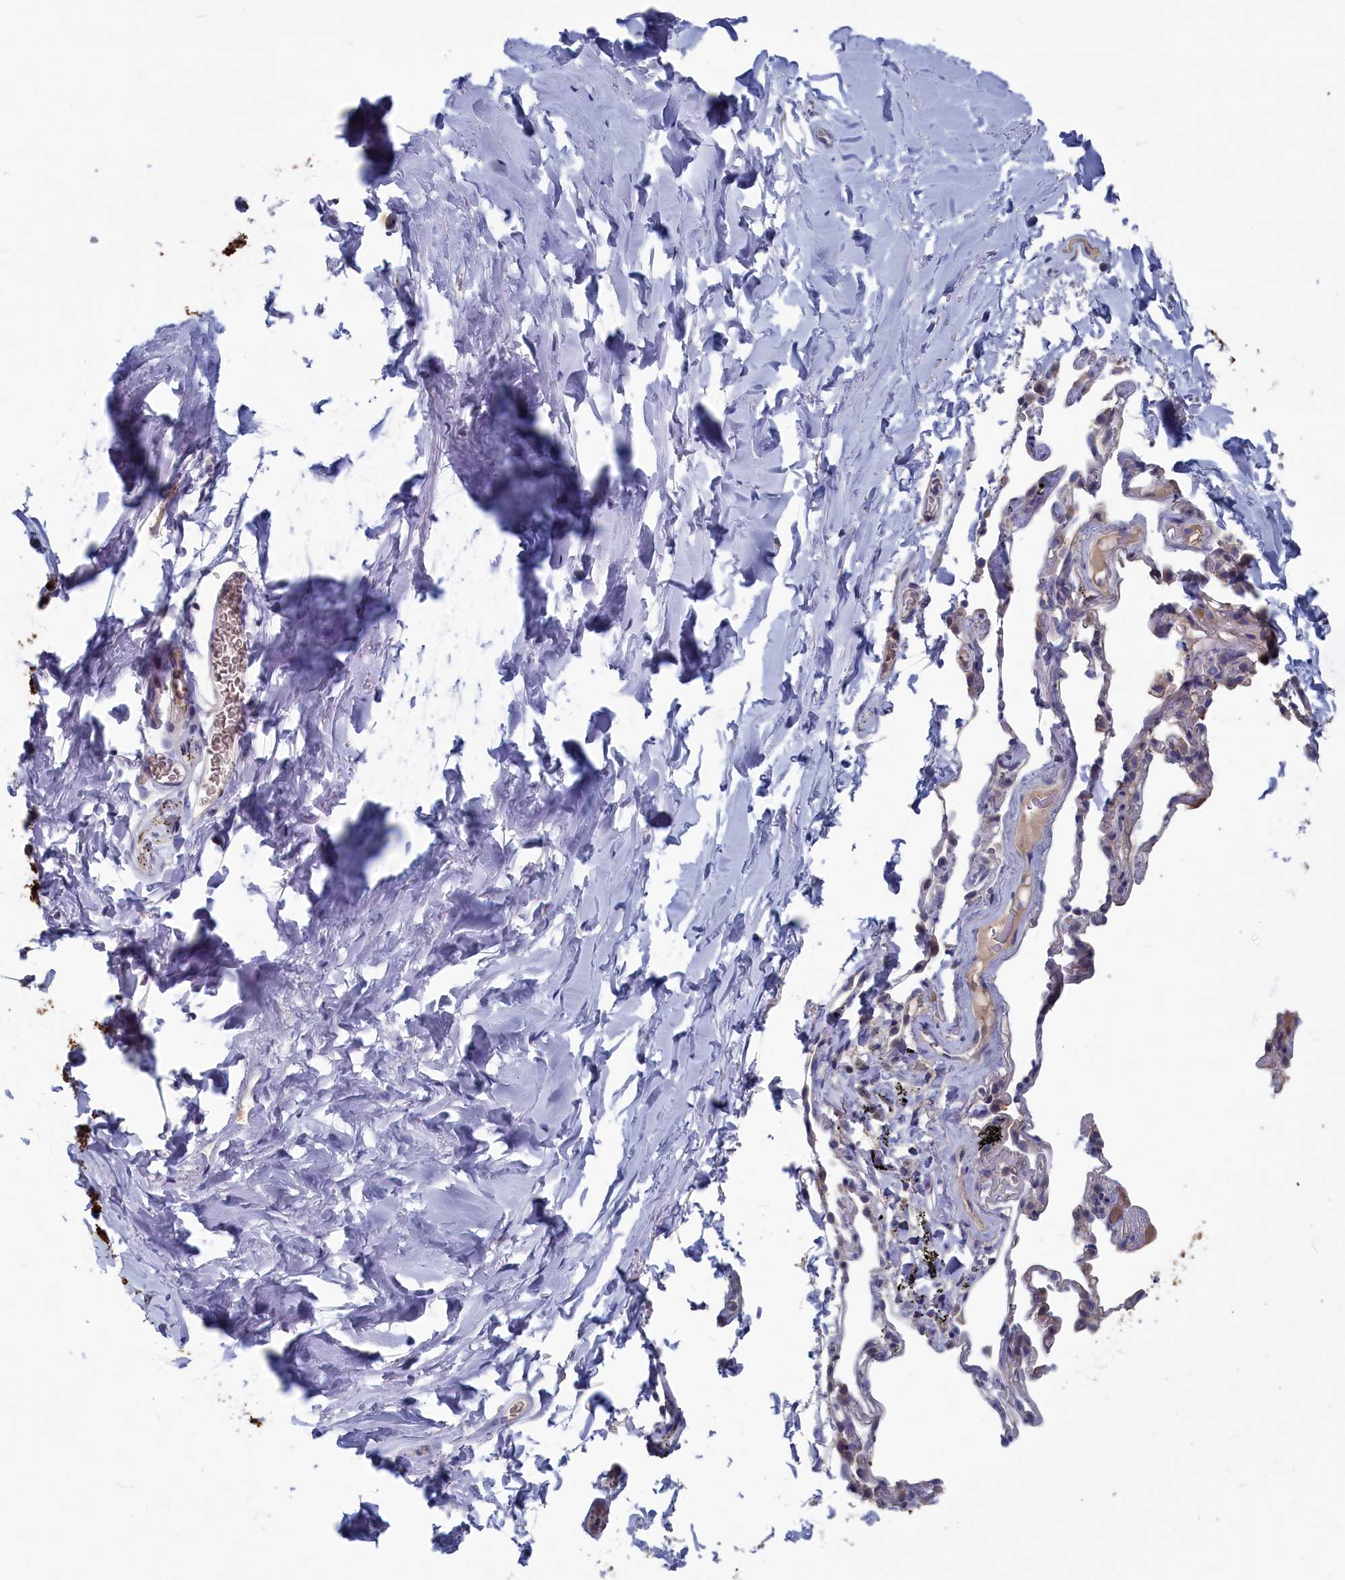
{"staining": {"intensity": "negative", "quantity": "none", "location": "none"}, "tissue": "adipose tissue", "cell_type": "Adipocytes", "image_type": "normal", "snomed": [{"axis": "morphology", "description": "Normal tissue, NOS"}, {"axis": "topography", "description": "Lymph node"}, {"axis": "topography", "description": "Bronchus"}], "caption": "A high-resolution histopathology image shows immunohistochemistry (IHC) staining of normal adipose tissue, which shows no significant expression in adipocytes.", "gene": "CEND1", "patient": {"sex": "male", "age": 63}}